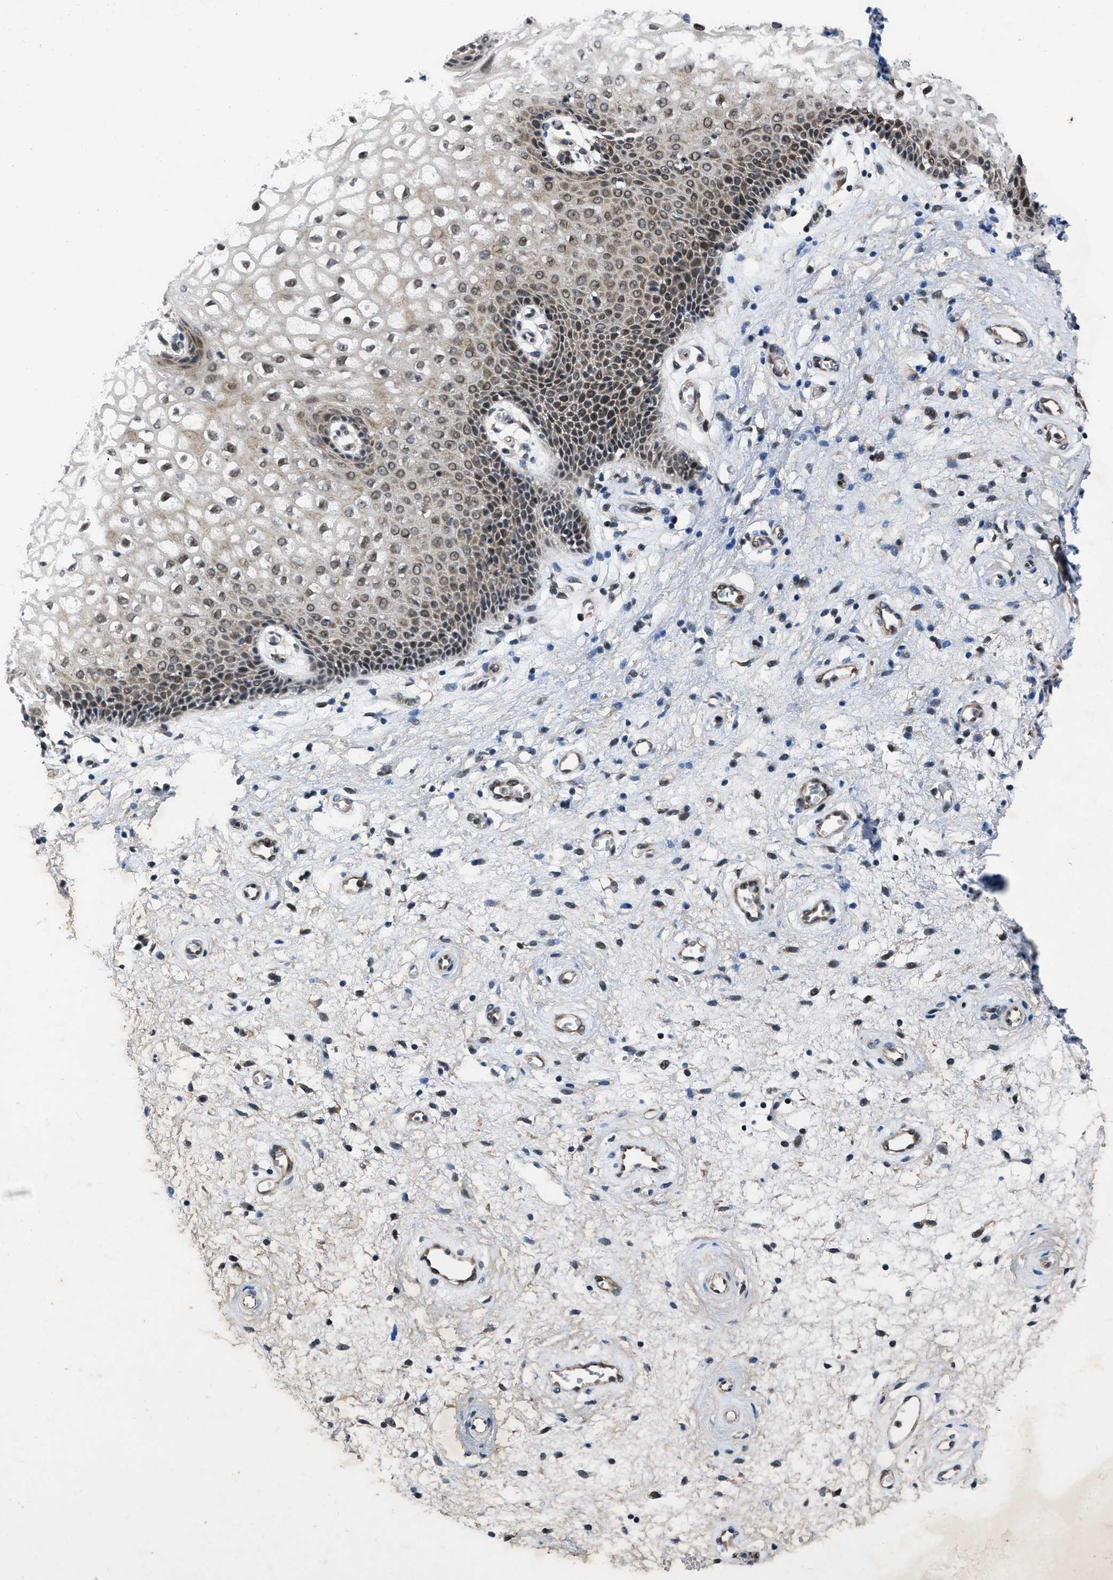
{"staining": {"intensity": "moderate", "quantity": "25%-75%", "location": "cytoplasmic/membranous,nuclear"}, "tissue": "vagina", "cell_type": "Squamous epithelial cells", "image_type": "normal", "snomed": [{"axis": "morphology", "description": "Normal tissue, NOS"}, {"axis": "topography", "description": "Vagina"}], "caption": "Protein expression analysis of unremarkable vagina exhibits moderate cytoplasmic/membranous,nuclear expression in approximately 25%-75% of squamous epithelial cells.", "gene": "ZNHIT1", "patient": {"sex": "female", "age": 34}}